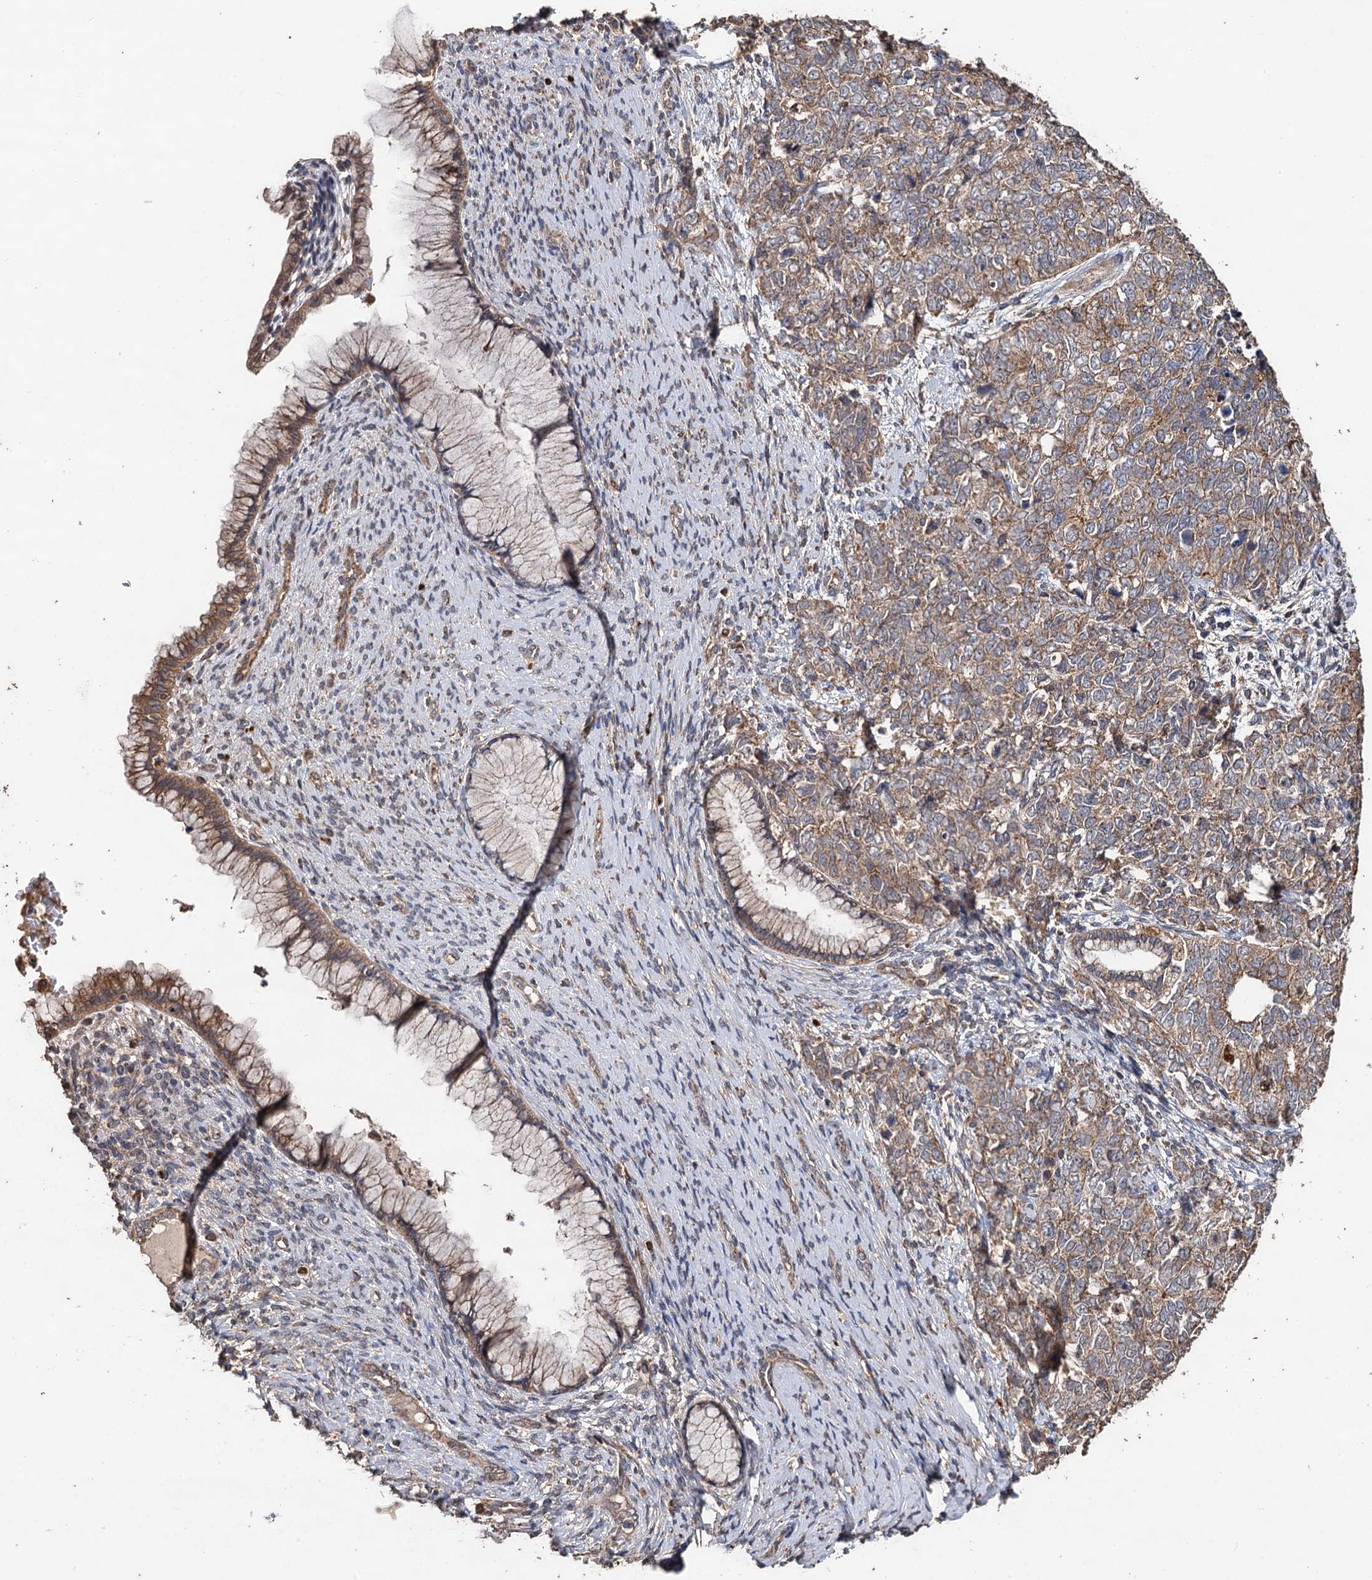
{"staining": {"intensity": "weak", "quantity": ">75%", "location": "cytoplasmic/membranous"}, "tissue": "cervical cancer", "cell_type": "Tumor cells", "image_type": "cancer", "snomed": [{"axis": "morphology", "description": "Squamous cell carcinoma, NOS"}, {"axis": "topography", "description": "Cervix"}], "caption": "Squamous cell carcinoma (cervical) stained with DAB IHC reveals low levels of weak cytoplasmic/membranous staining in about >75% of tumor cells.", "gene": "PPTC7", "patient": {"sex": "female", "age": 63}}